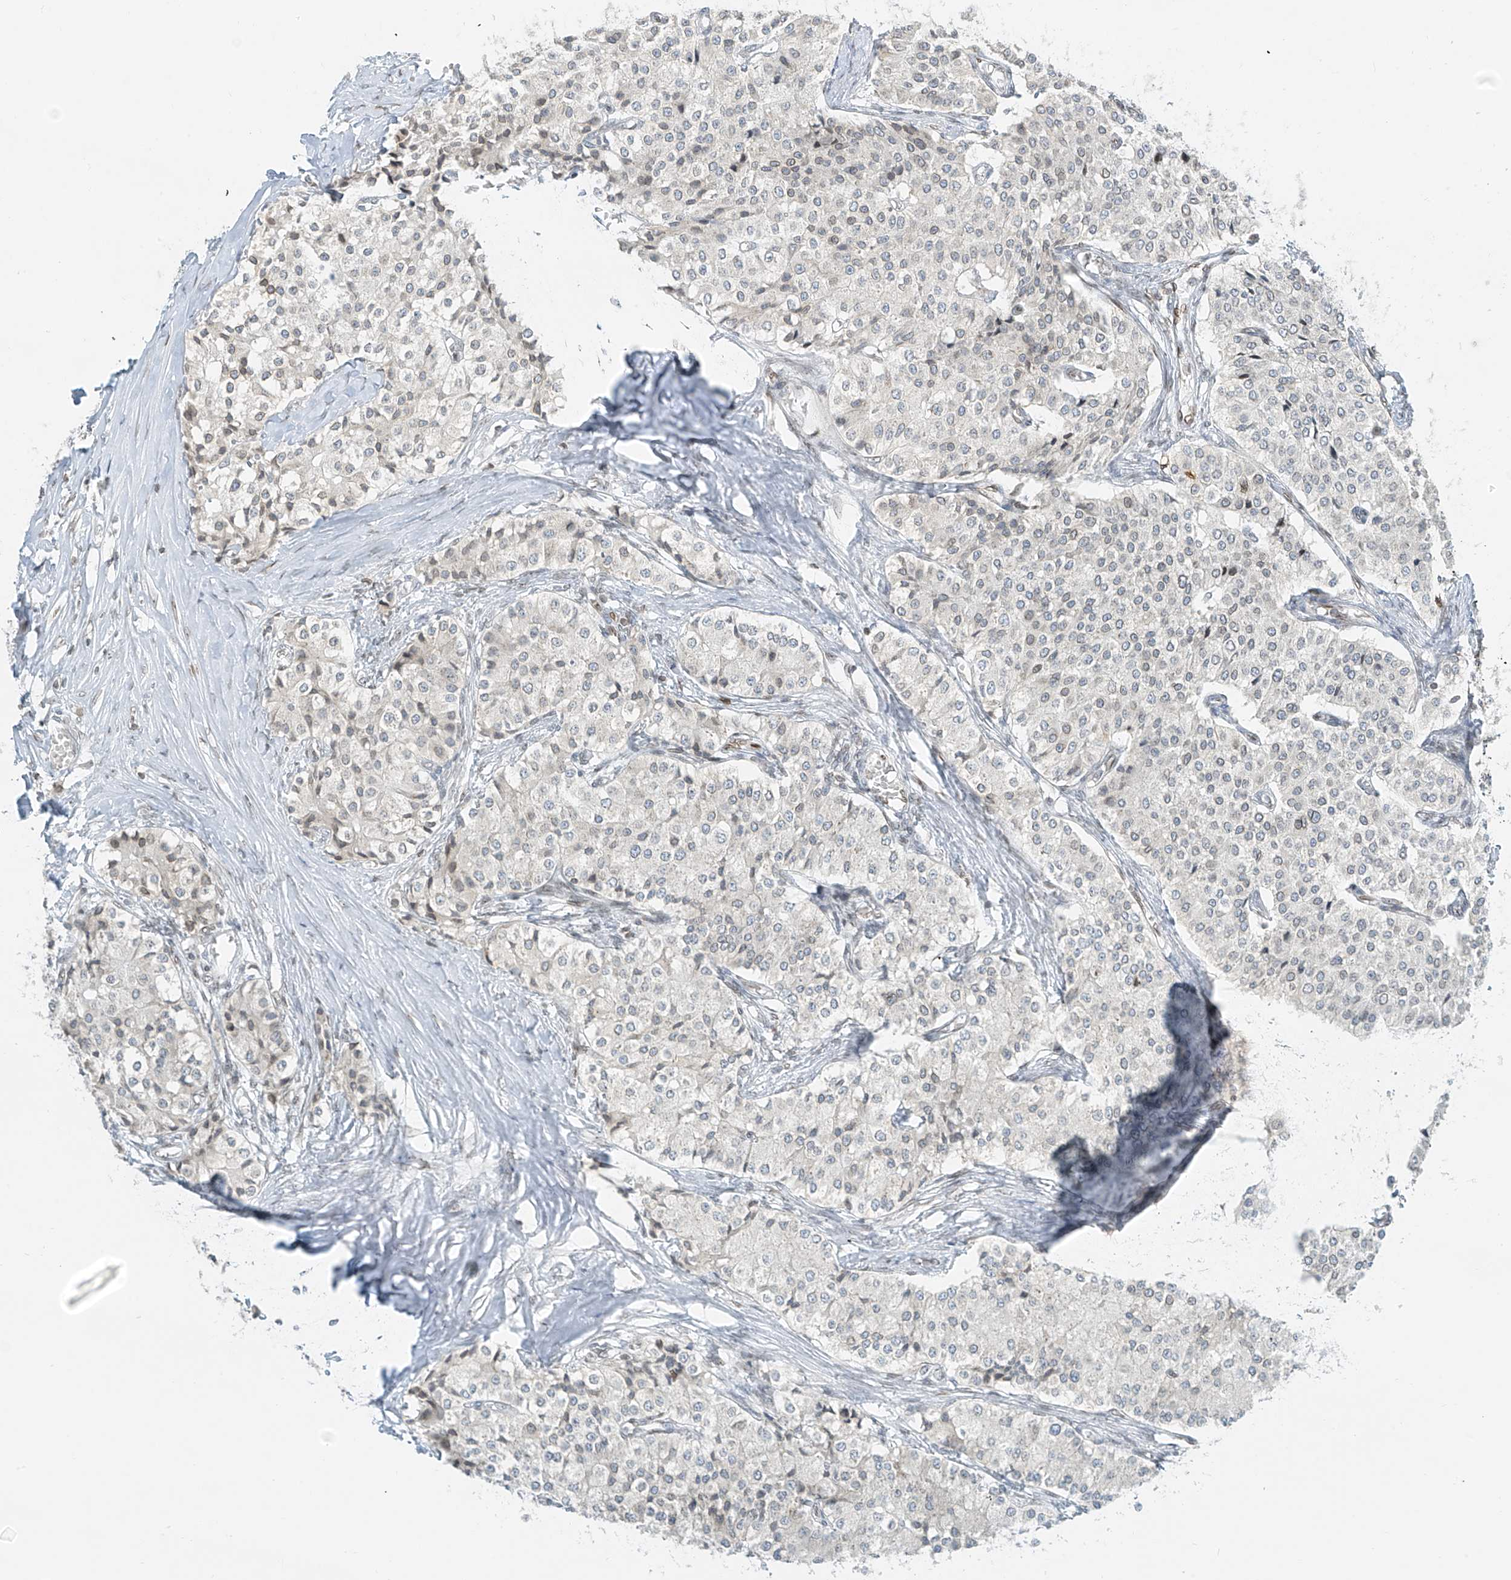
{"staining": {"intensity": "weak", "quantity": "<25%", "location": "cytoplasmic/membranous,nuclear"}, "tissue": "carcinoid", "cell_type": "Tumor cells", "image_type": "cancer", "snomed": [{"axis": "morphology", "description": "Carcinoid, malignant, NOS"}, {"axis": "topography", "description": "Colon"}], "caption": "A high-resolution micrograph shows IHC staining of malignant carcinoid, which shows no significant expression in tumor cells.", "gene": "SAMD15", "patient": {"sex": "female", "age": 52}}